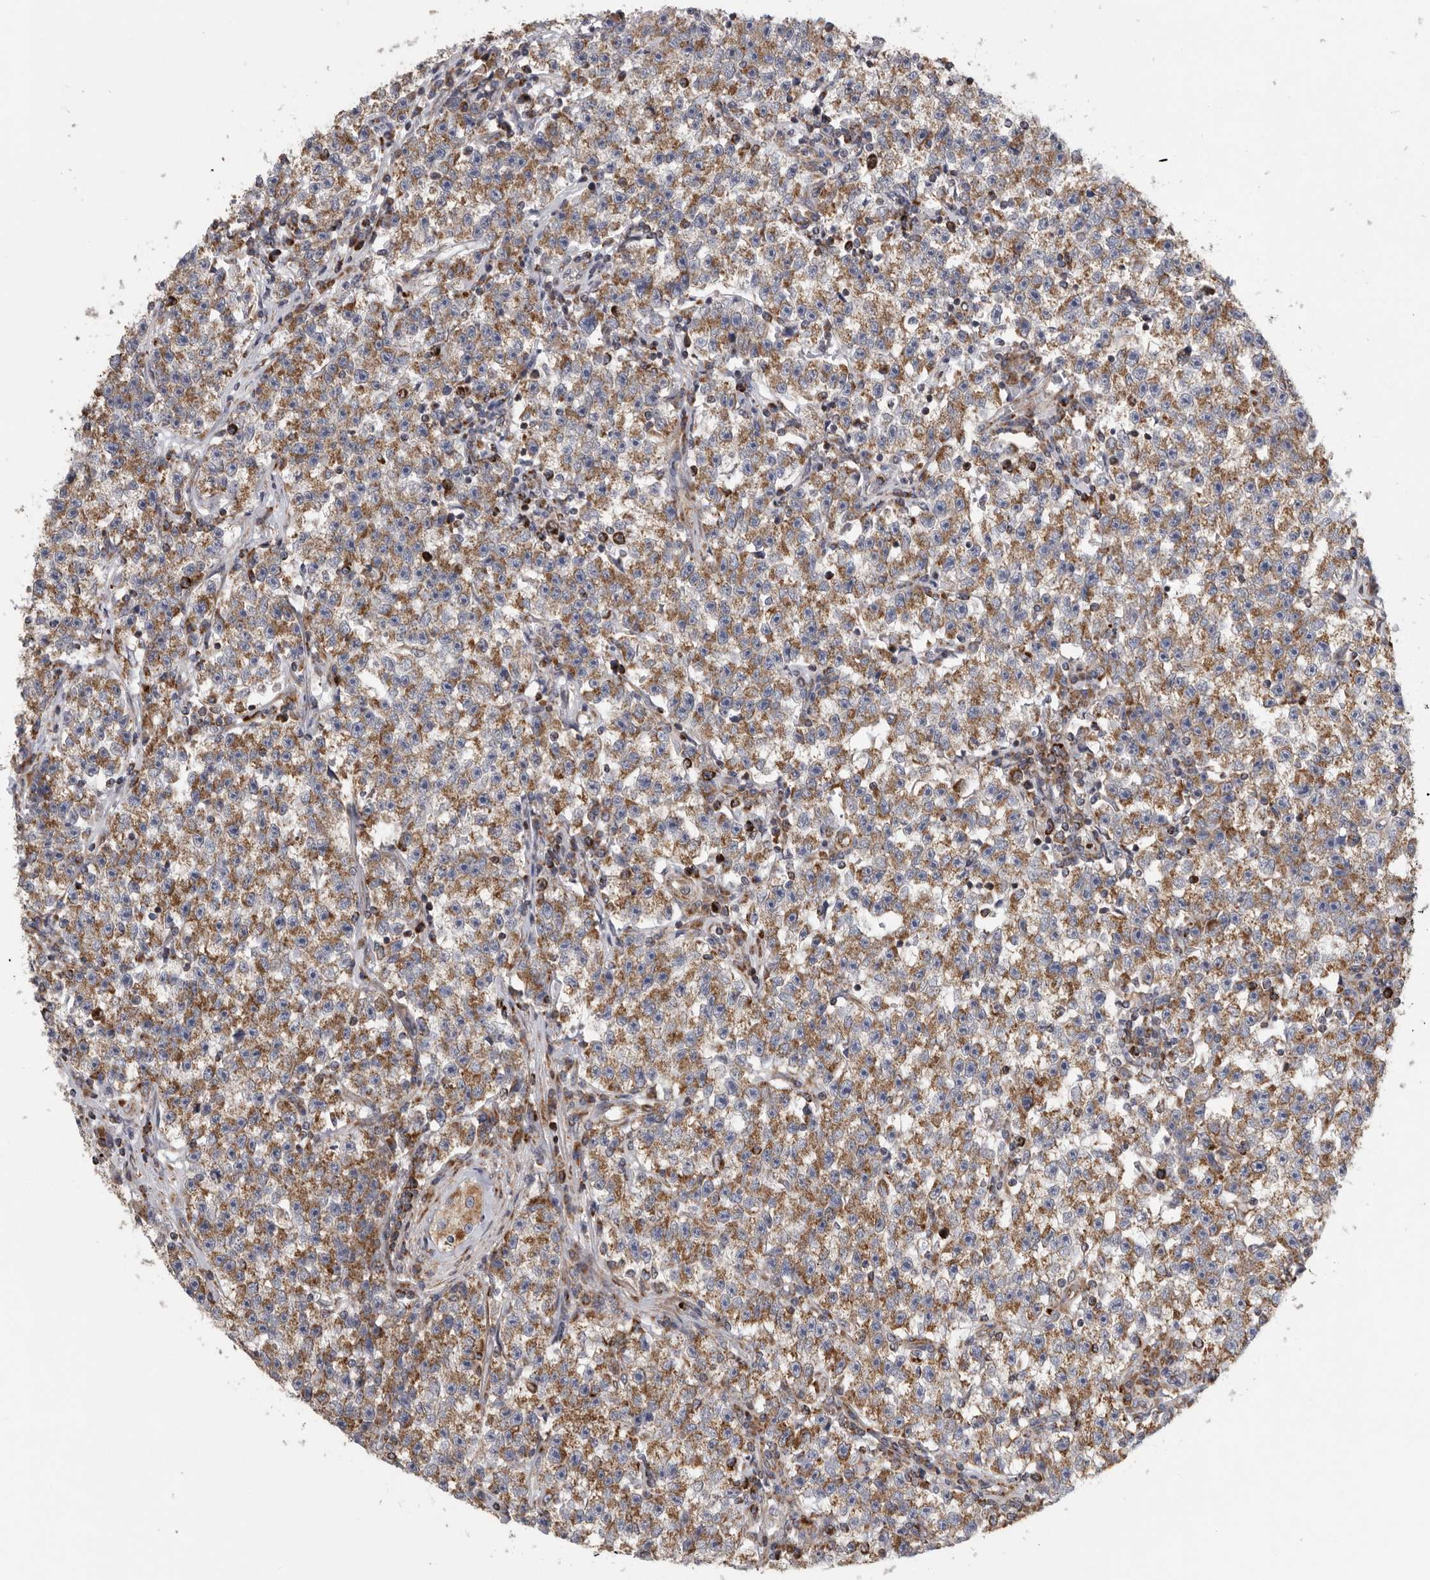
{"staining": {"intensity": "moderate", "quantity": ">75%", "location": "cytoplasmic/membranous"}, "tissue": "testis cancer", "cell_type": "Tumor cells", "image_type": "cancer", "snomed": [{"axis": "morphology", "description": "Seminoma, NOS"}, {"axis": "topography", "description": "Testis"}], "caption": "Tumor cells show medium levels of moderate cytoplasmic/membranous staining in approximately >75% of cells in human testis seminoma.", "gene": "FKBP8", "patient": {"sex": "male", "age": 22}}